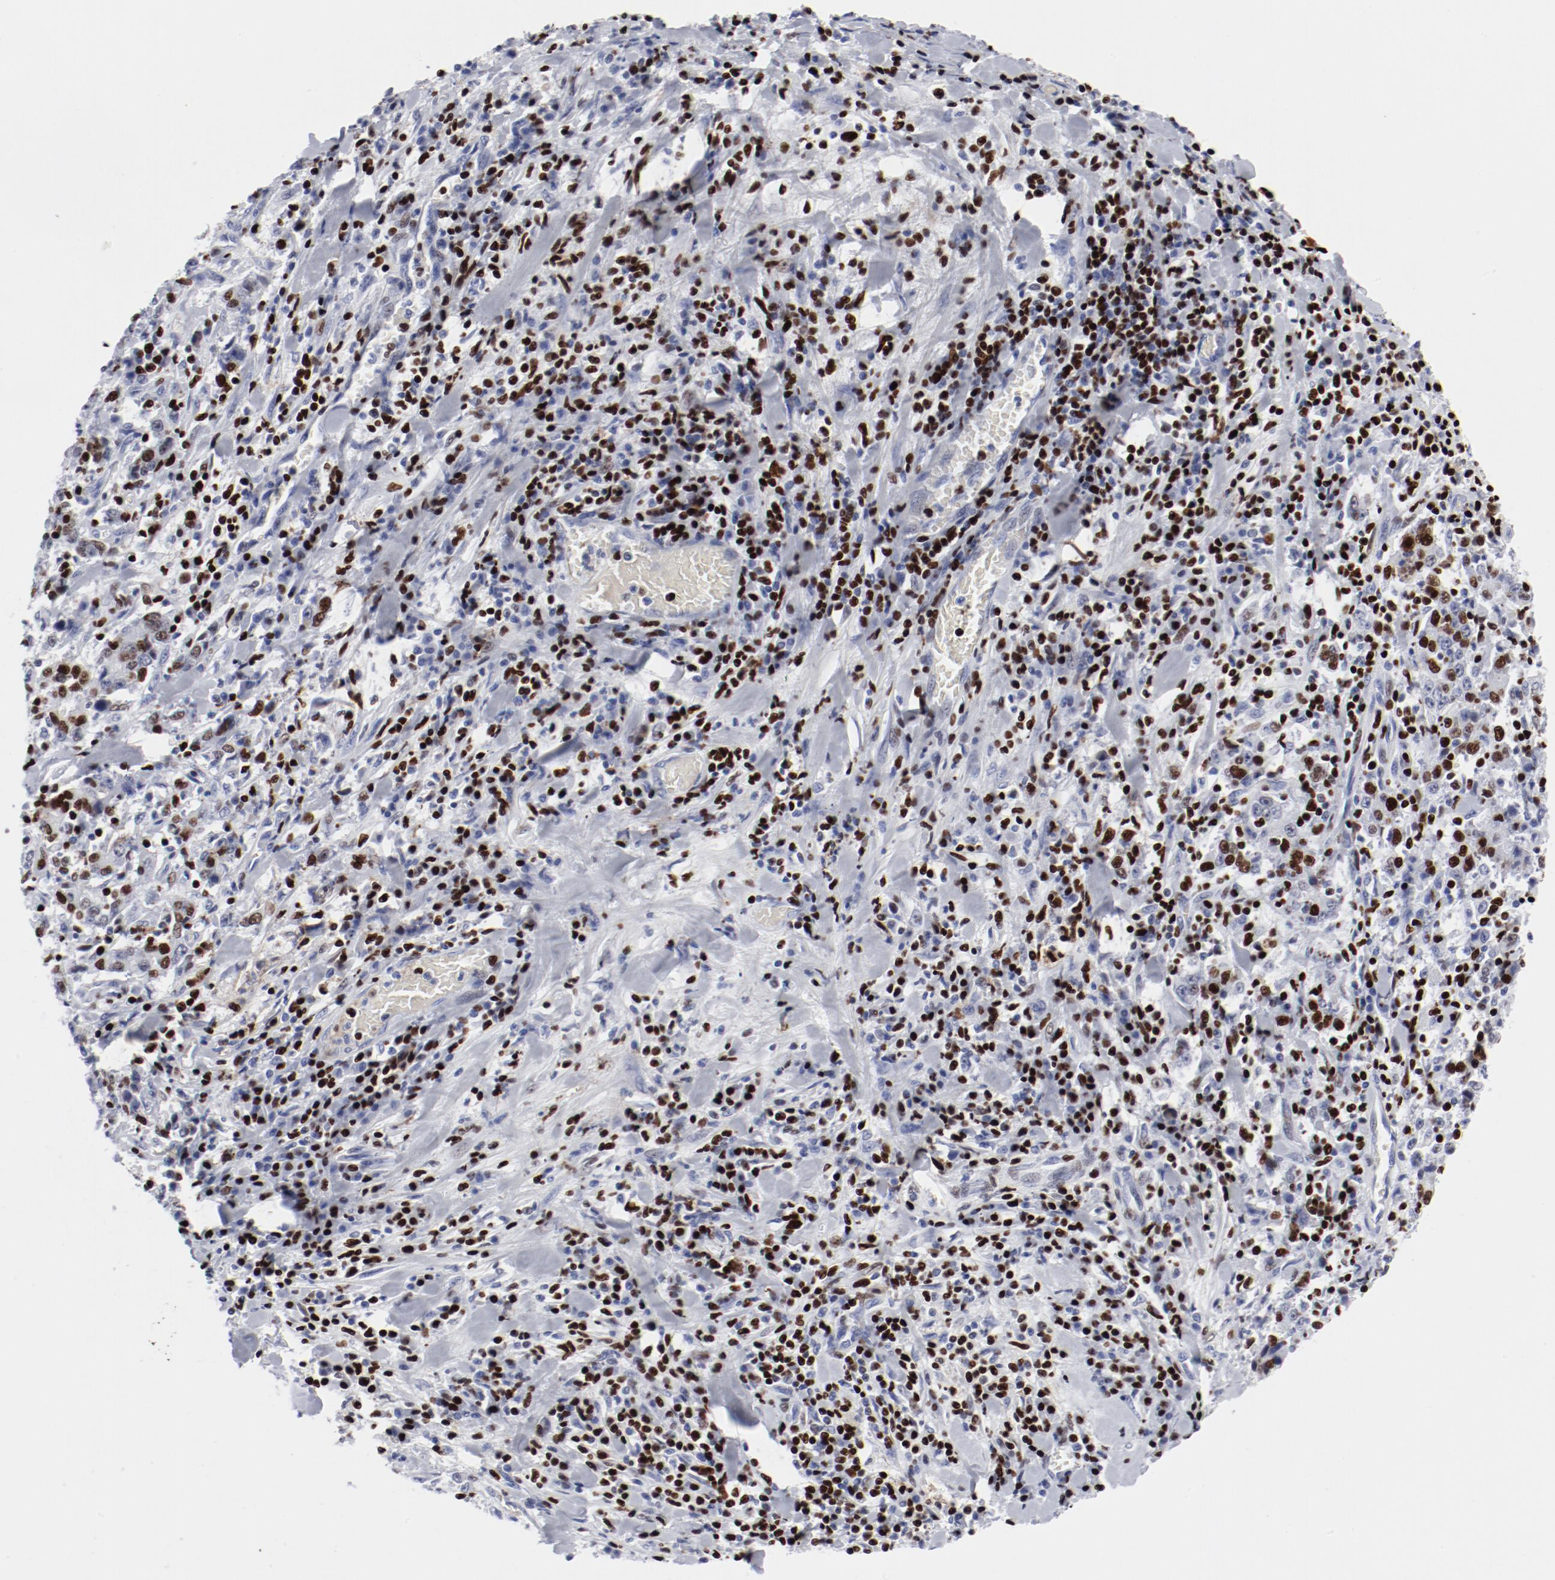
{"staining": {"intensity": "strong", "quantity": "25%-75%", "location": "nuclear"}, "tissue": "stomach cancer", "cell_type": "Tumor cells", "image_type": "cancer", "snomed": [{"axis": "morphology", "description": "Normal tissue, NOS"}, {"axis": "morphology", "description": "Adenocarcinoma, NOS"}, {"axis": "topography", "description": "Stomach, upper"}, {"axis": "topography", "description": "Stomach"}], "caption": "Adenocarcinoma (stomach) stained for a protein exhibits strong nuclear positivity in tumor cells.", "gene": "SMARCC2", "patient": {"sex": "male", "age": 59}}